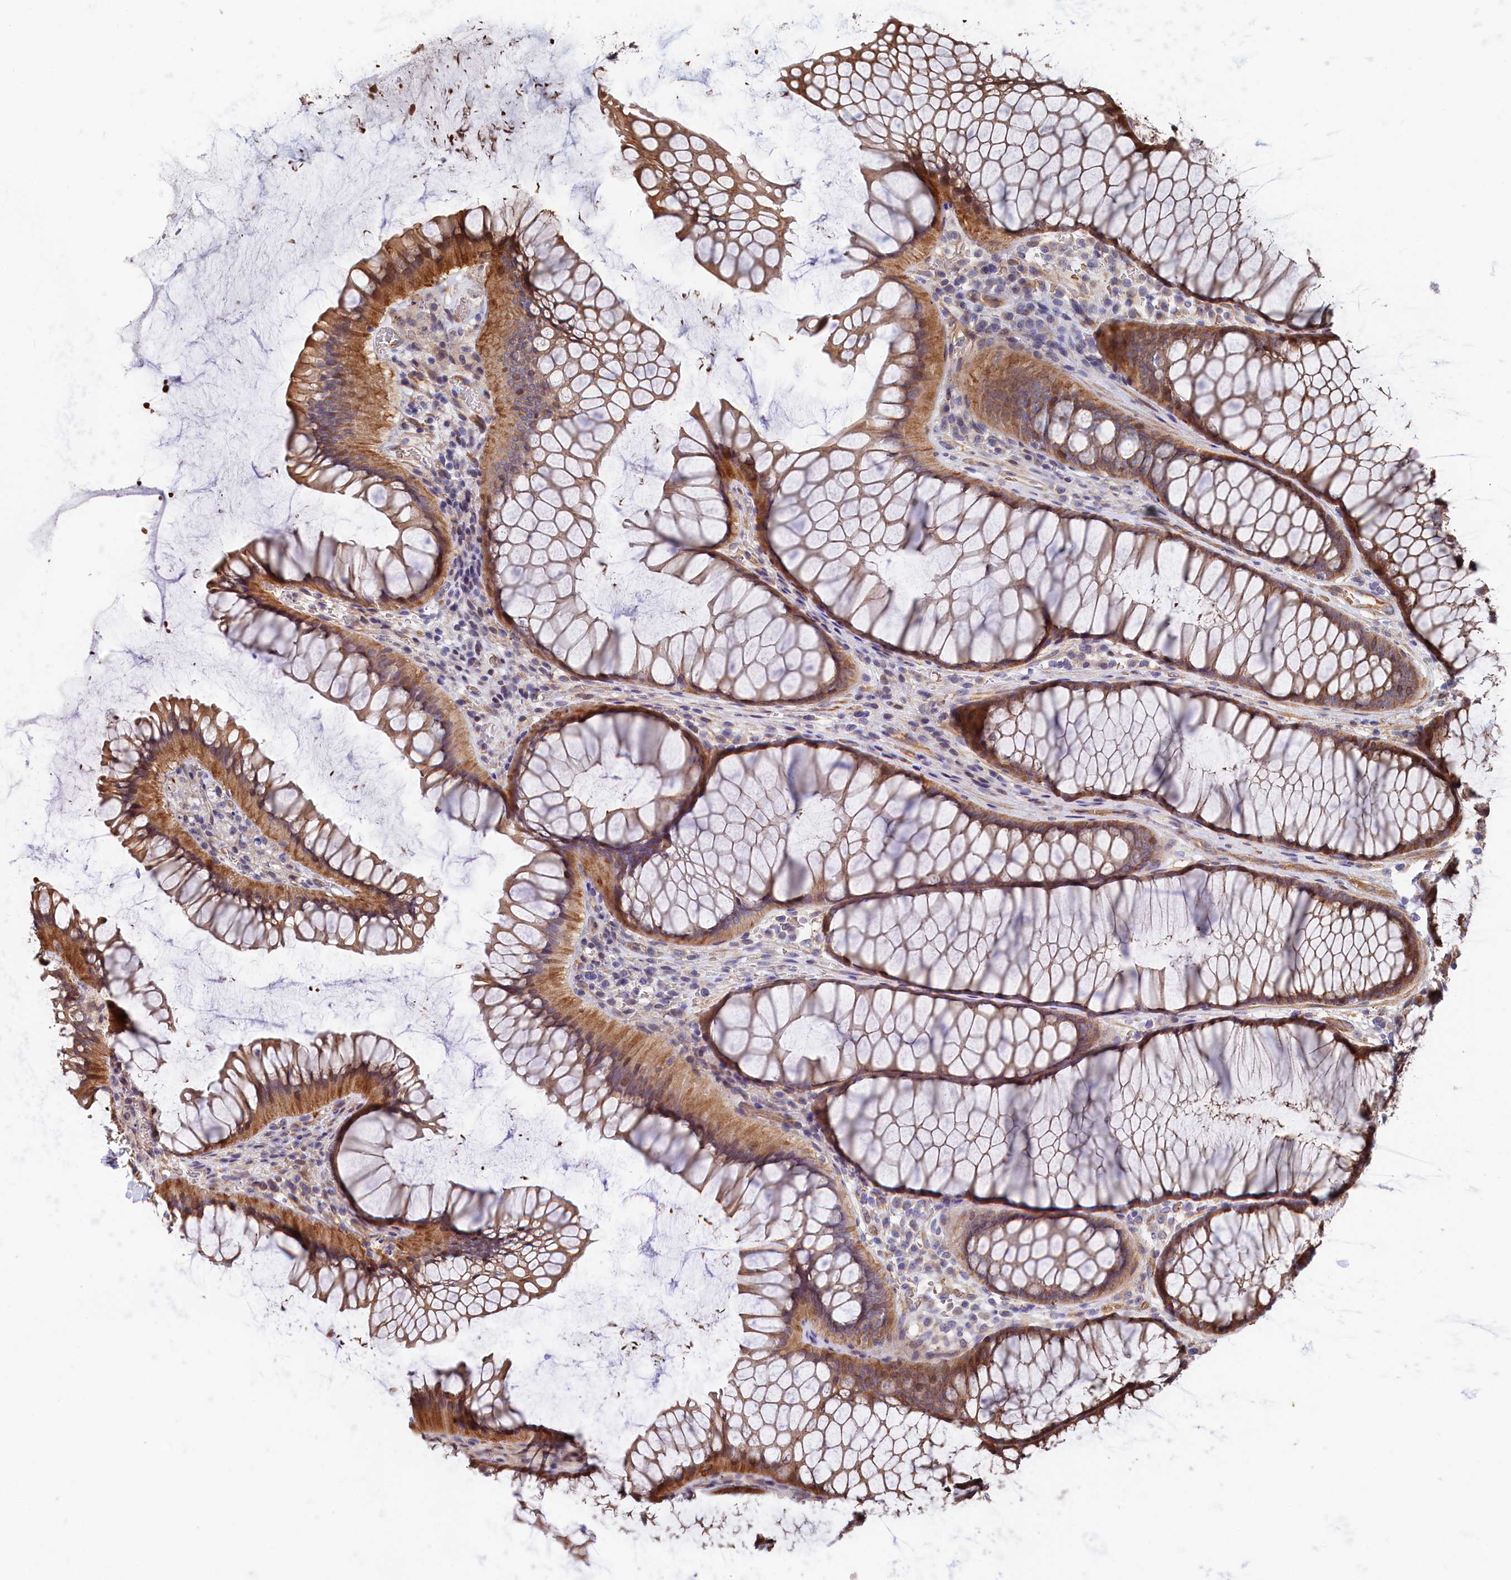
{"staining": {"intensity": "moderate", "quantity": ">75%", "location": "cytoplasmic/membranous"}, "tissue": "colon", "cell_type": "Endothelial cells", "image_type": "normal", "snomed": [{"axis": "morphology", "description": "Normal tissue, NOS"}, {"axis": "topography", "description": "Colon"}], "caption": "This is a micrograph of immunohistochemistry staining of benign colon, which shows moderate positivity in the cytoplasmic/membranous of endothelial cells.", "gene": "TNKS1BP1", "patient": {"sex": "female", "age": 82}}